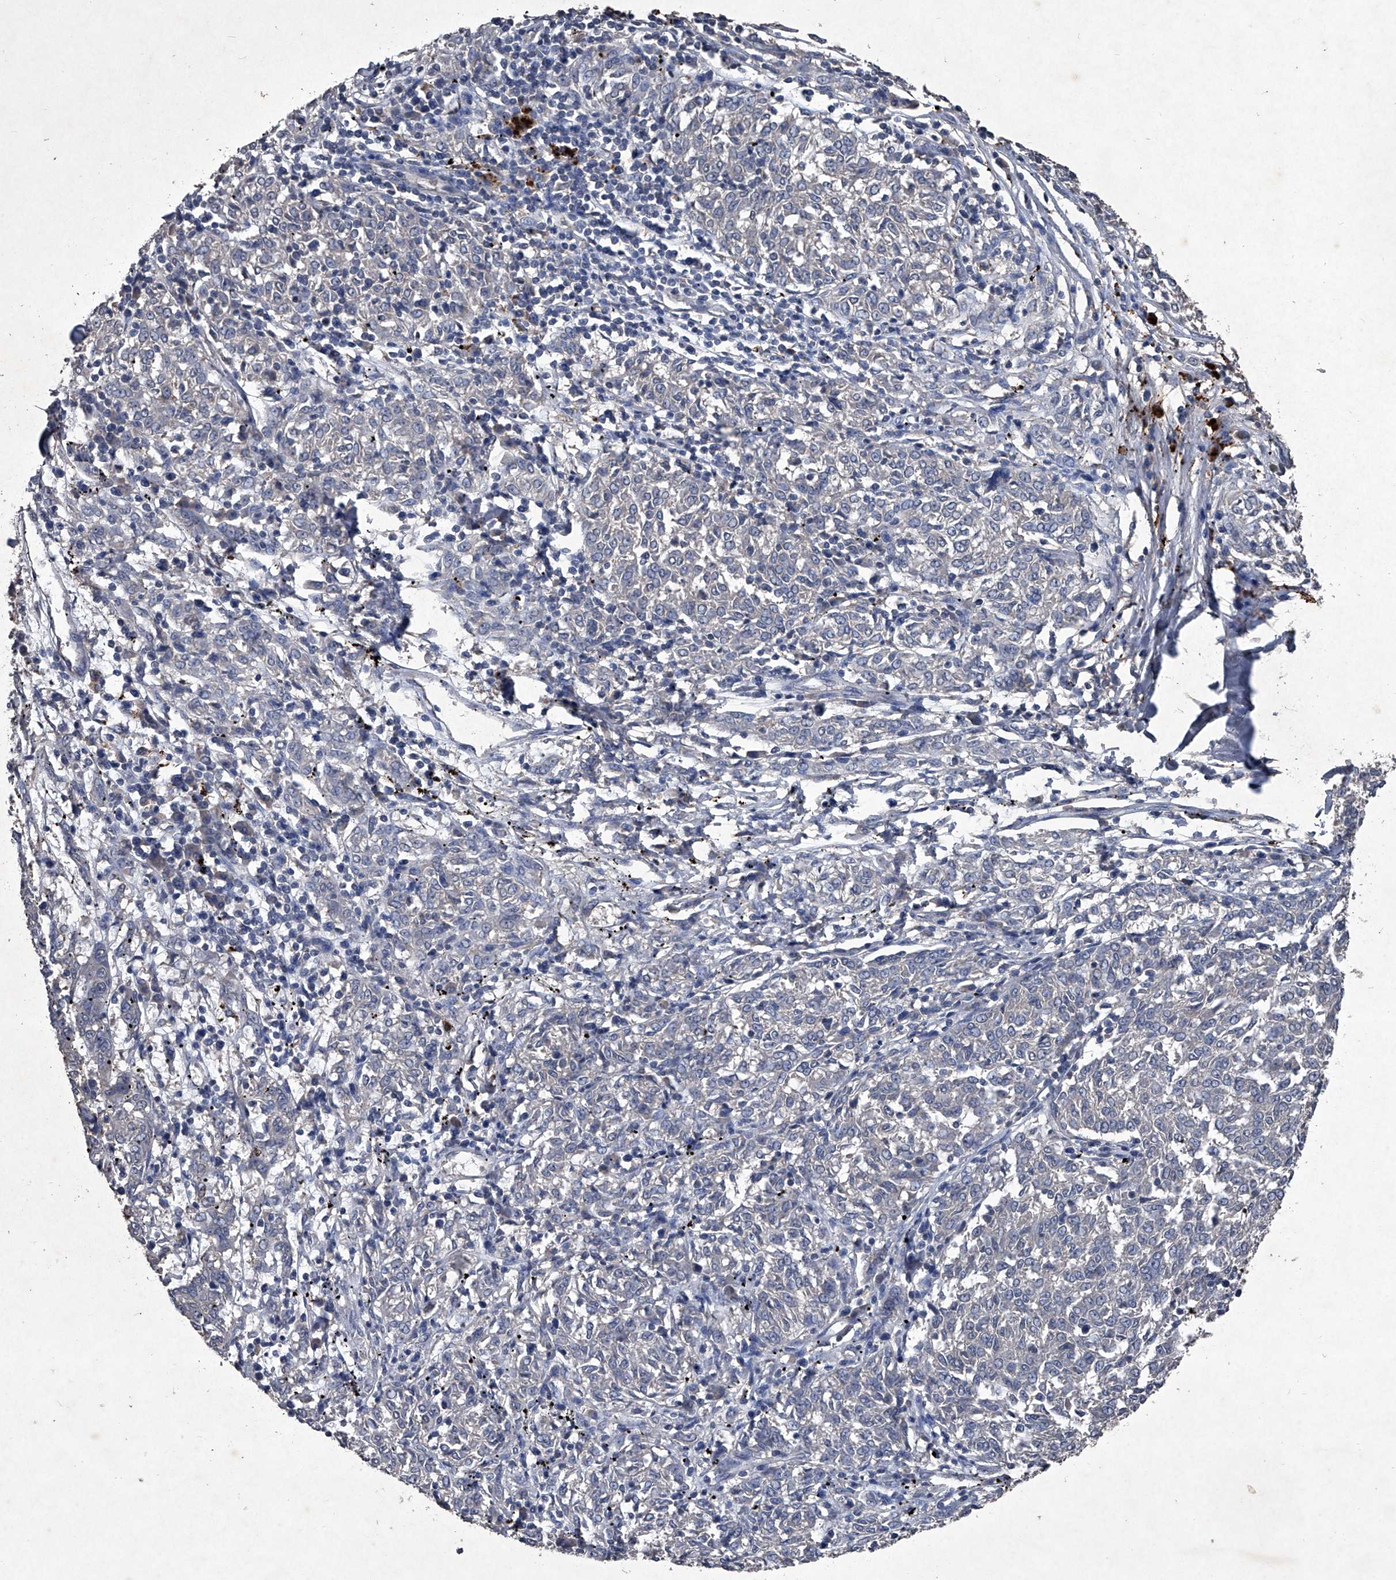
{"staining": {"intensity": "negative", "quantity": "none", "location": "none"}, "tissue": "melanoma", "cell_type": "Tumor cells", "image_type": "cancer", "snomed": [{"axis": "morphology", "description": "Malignant melanoma, NOS"}, {"axis": "topography", "description": "Skin"}], "caption": "Malignant melanoma was stained to show a protein in brown. There is no significant positivity in tumor cells. (DAB (3,3'-diaminobenzidine) immunohistochemistry with hematoxylin counter stain).", "gene": "MAPKAP1", "patient": {"sex": "female", "age": 72}}